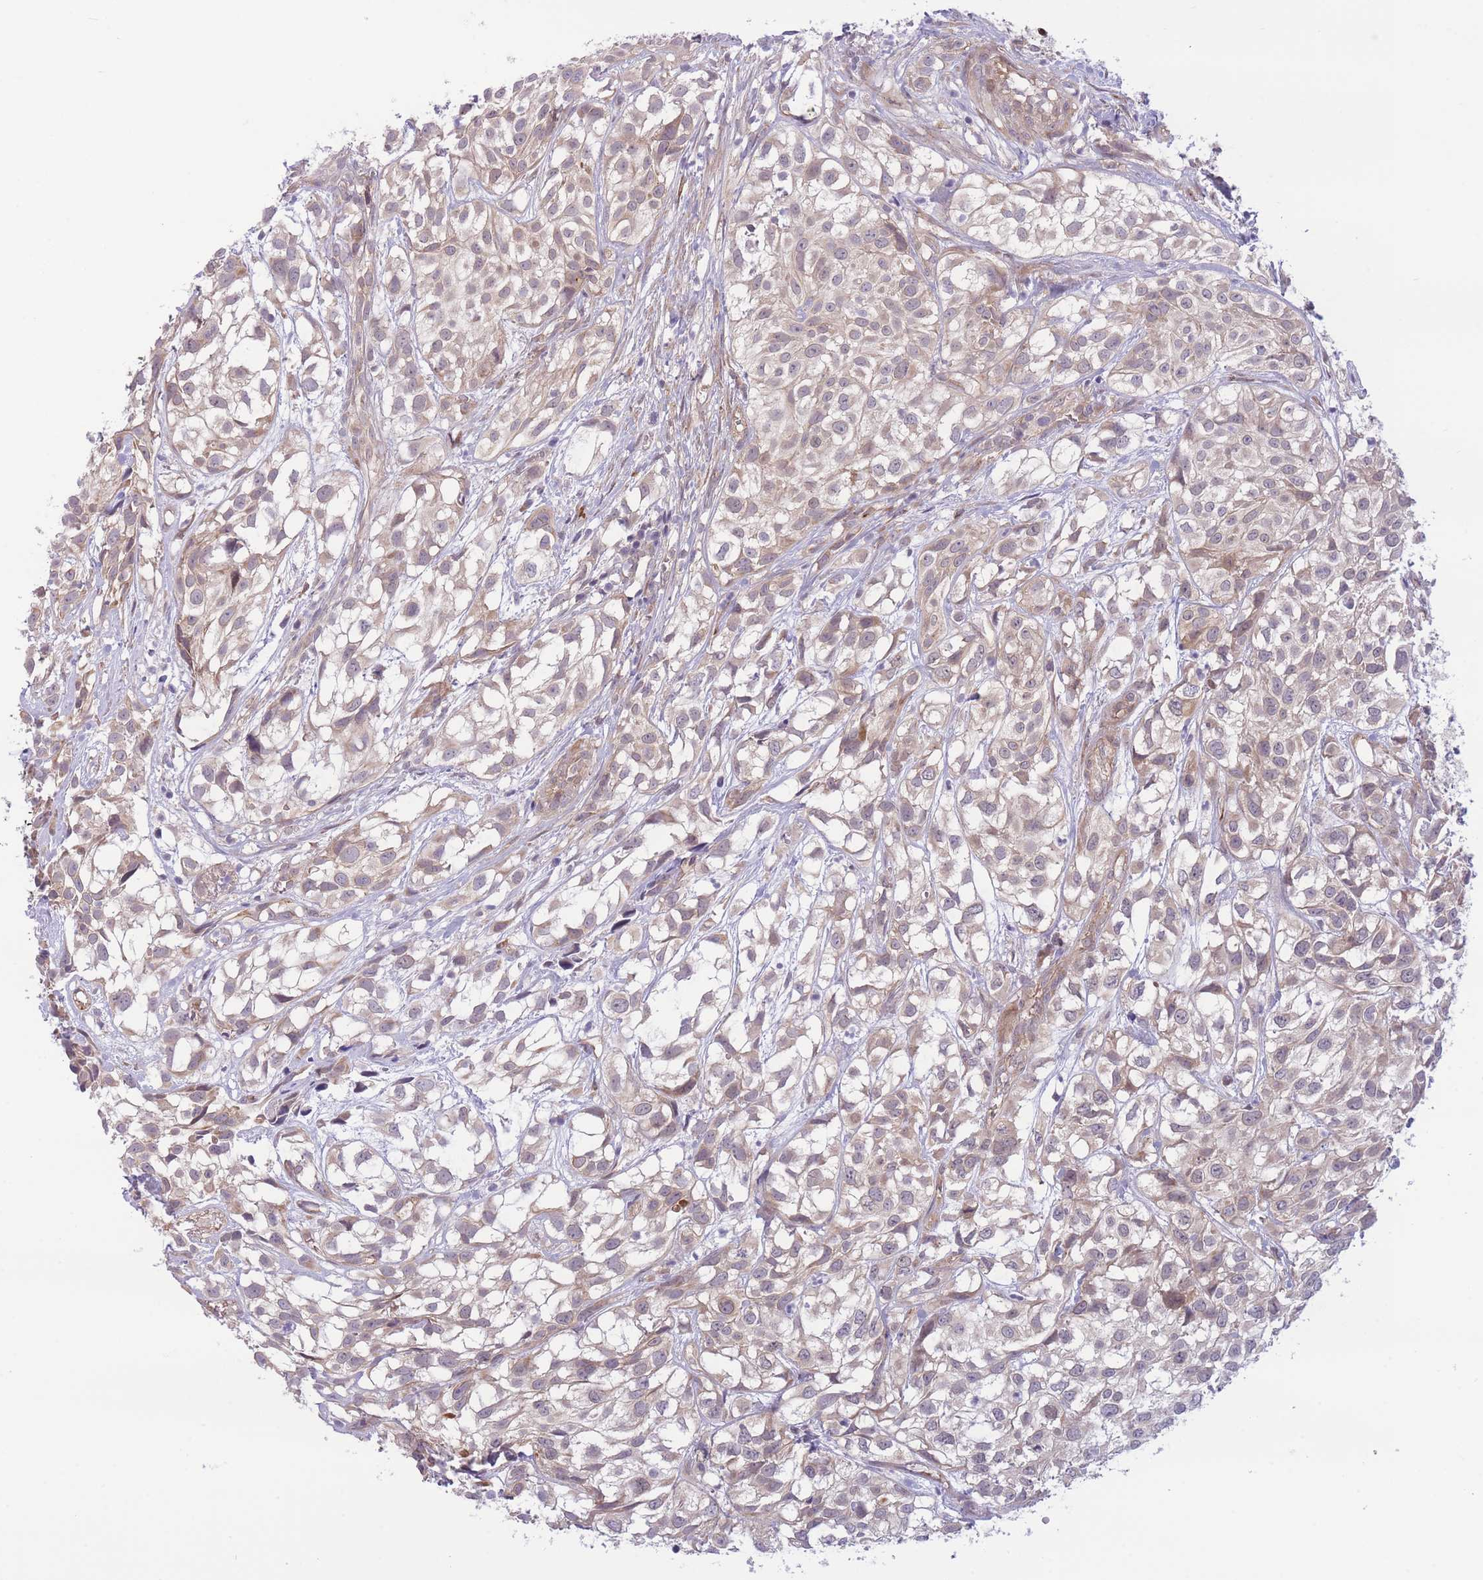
{"staining": {"intensity": "weak", "quantity": "25%-75%", "location": "cytoplasmic/membranous"}, "tissue": "urothelial cancer", "cell_type": "Tumor cells", "image_type": "cancer", "snomed": [{"axis": "morphology", "description": "Urothelial carcinoma, High grade"}, {"axis": "topography", "description": "Urinary bladder"}], "caption": "Urothelial carcinoma (high-grade) stained for a protein demonstrates weak cytoplasmic/membranous positivity in tumor cells.", "gene": "CDC25B", "patient": {"sex": "male", "age": 56}}